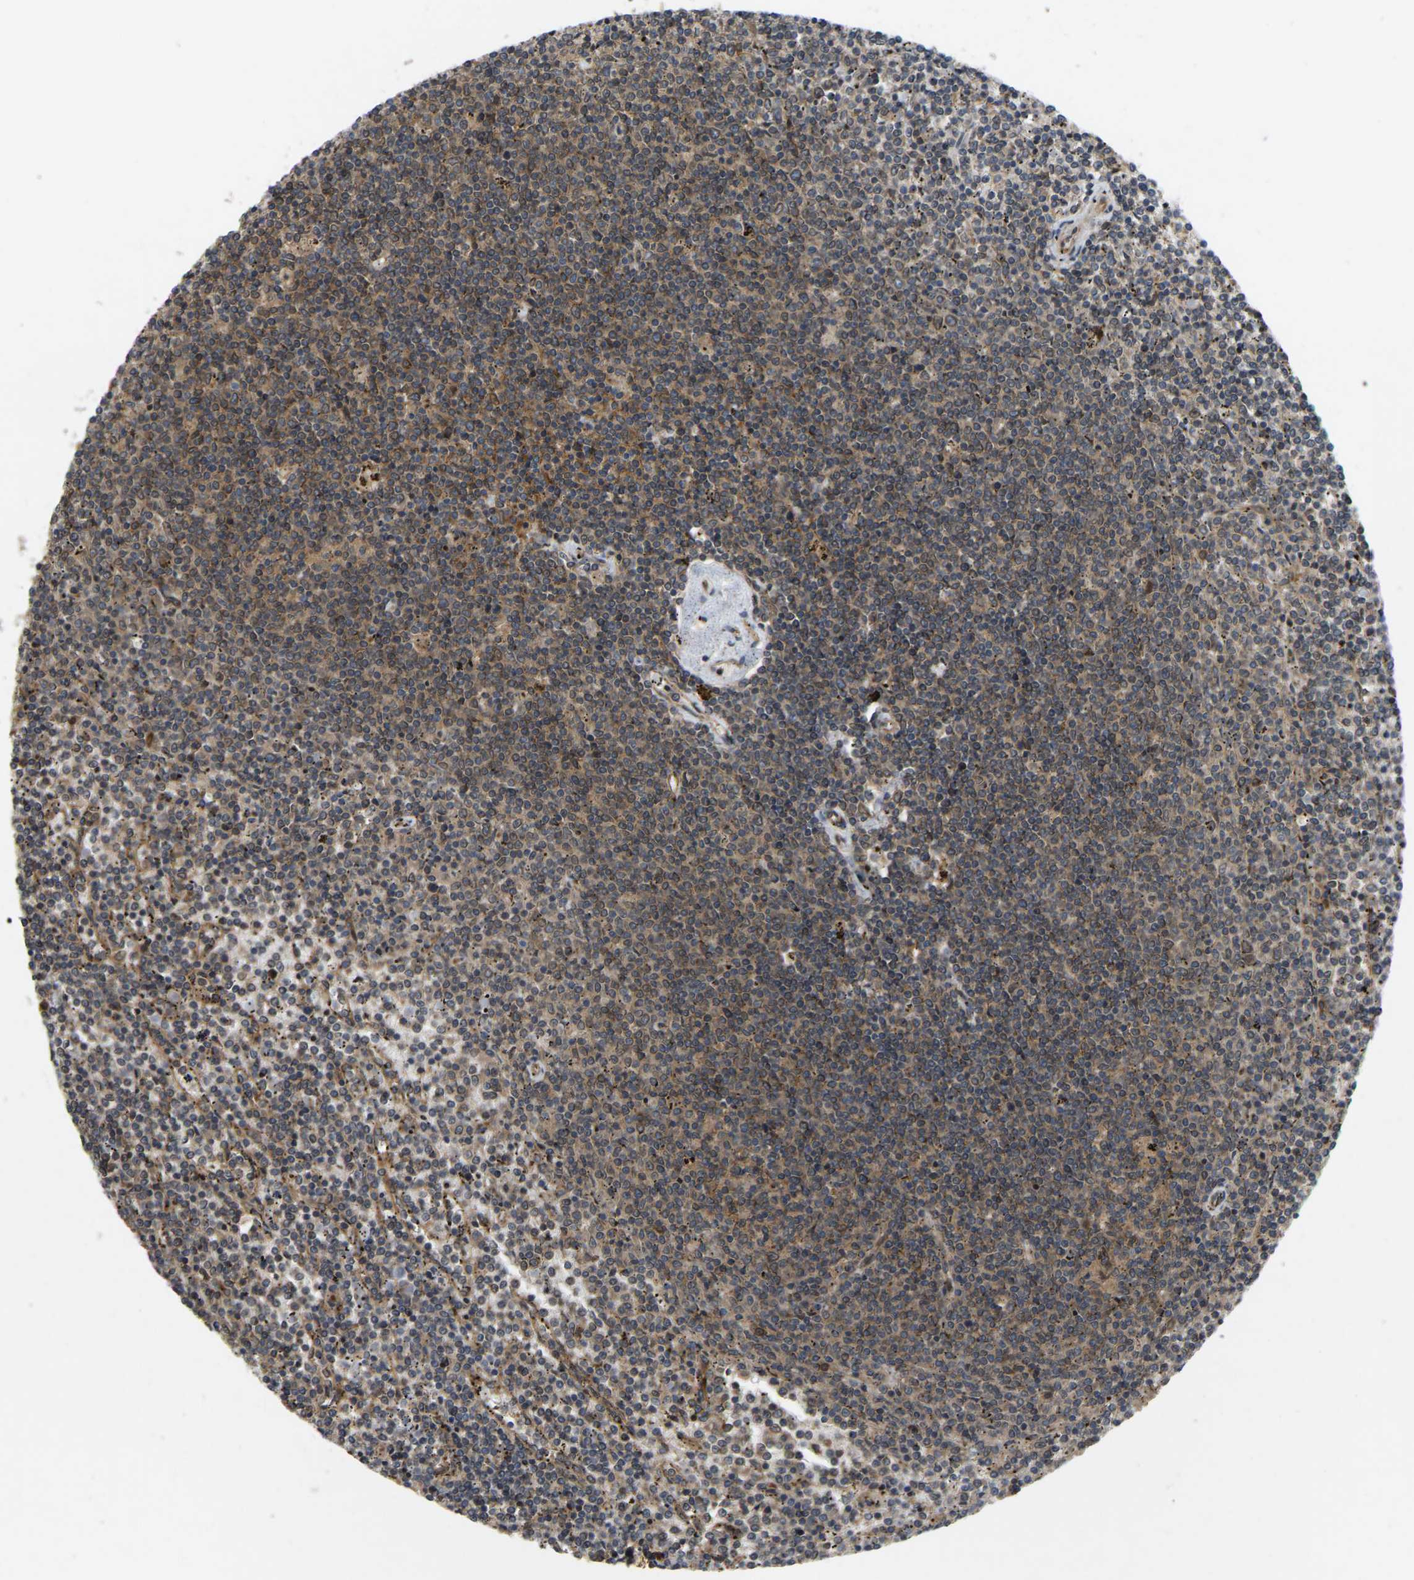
{"staining": {"intensity": "moderate", "quantity": ">75%", "location": "cytoplasmic/membranous,nuclear"}, "tissue": "lymphoma", "cell_type": "Tumor cells", "image_type": "cancer", "snomed": [{"axis": "morphology", "description": "Malignant lymphoma, non-Hodgkin's type, Low grade"}, {"axis": "topography", "description": "Spleen"}], "caption": "A high-resolution micrograph shows immunohistochemistry staining of lymphoma, which exhibits moderate cytoplasmic/membranous and nuclear expression in about >75% of tumor cells.", "gene": "KIAA1549", "patient": {"sex": "female", "age": 50}}